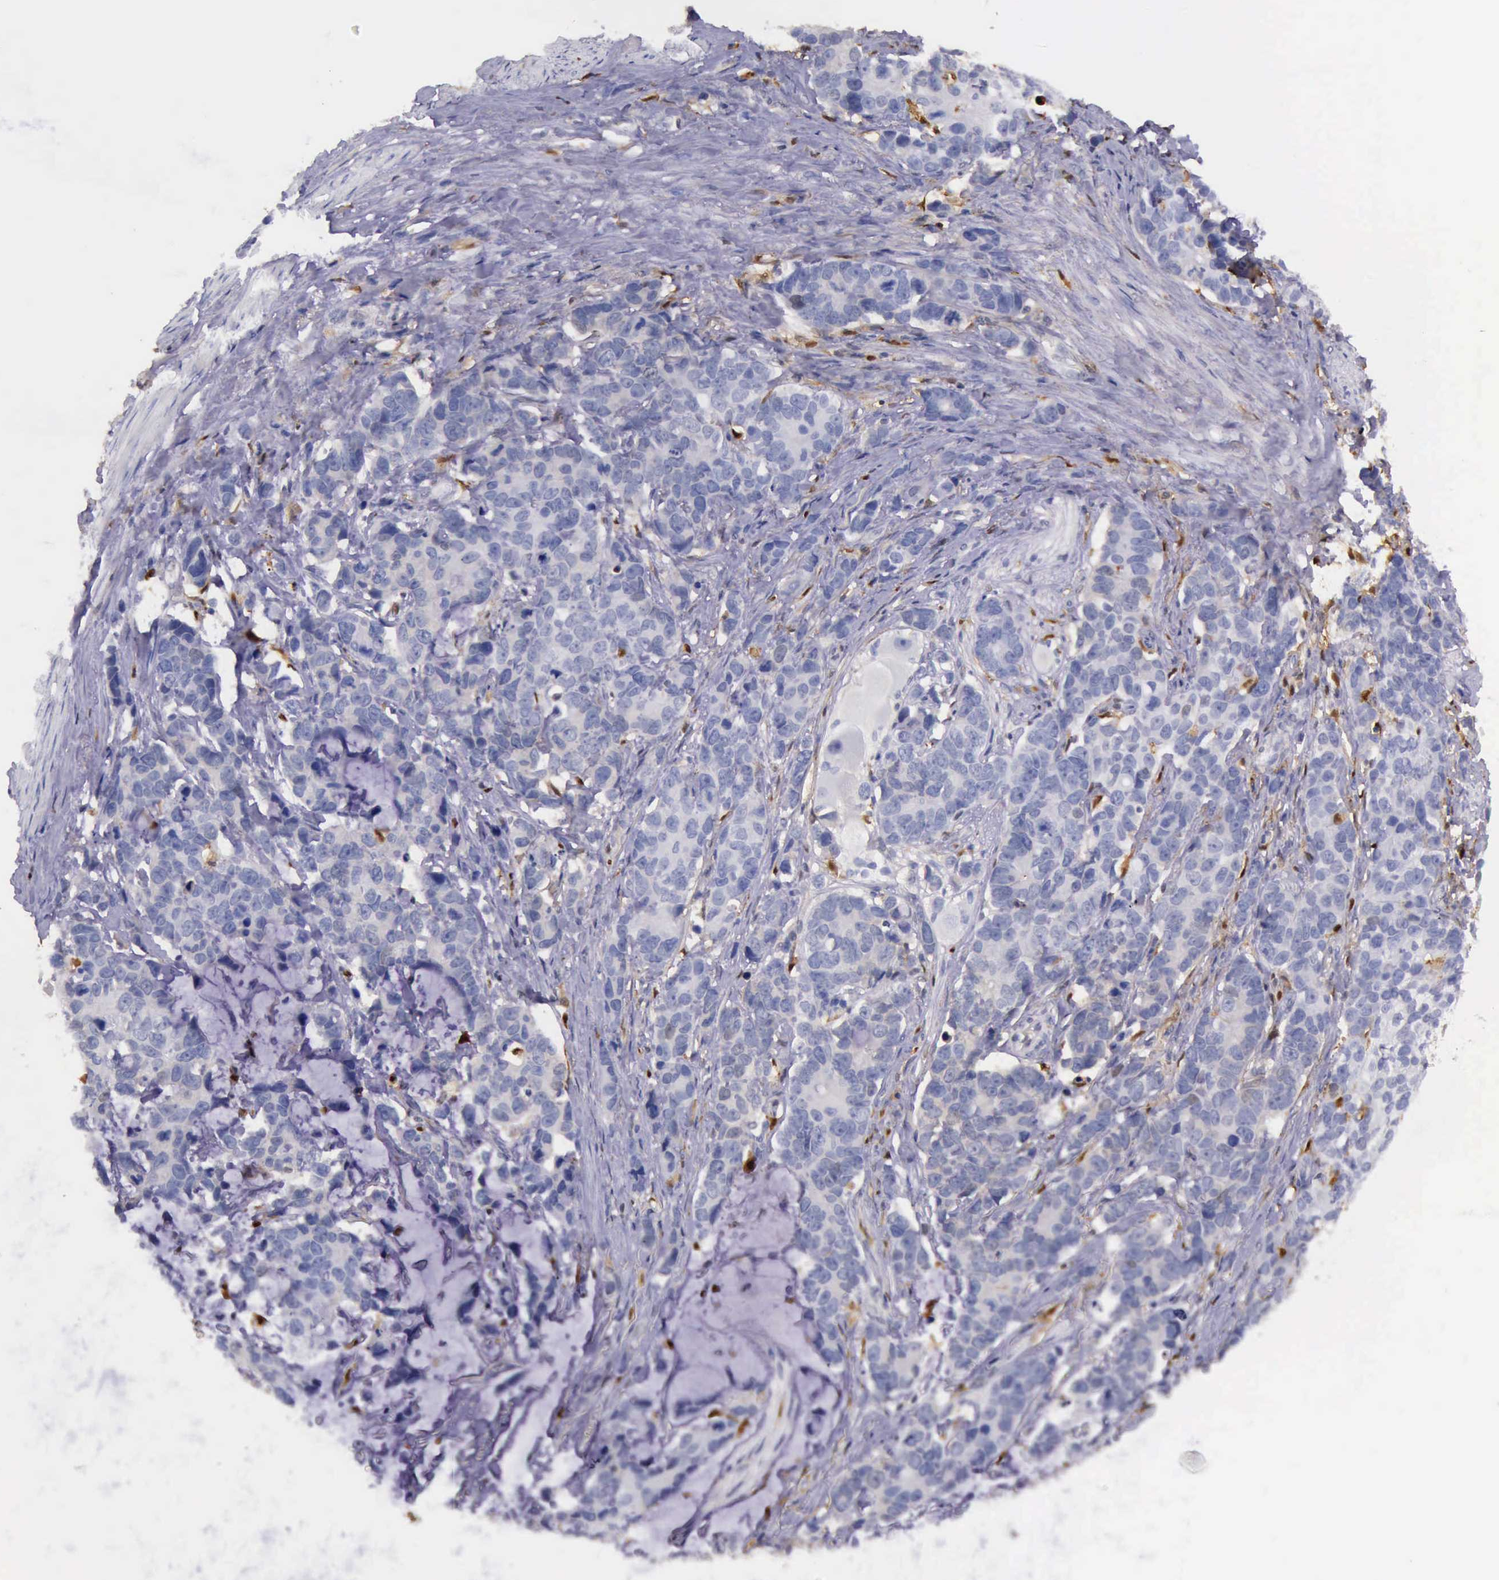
{"staining": {"intensity": "negative", "quantity": "none", "location": "none"}, "tissue": "stomach cancer", "cell_type": "Tumor cells", "image_type": "cancer", "snomed": [{"axis": "morphology", "description": "Adenocarcinoma, NOS"}, {"axis": "topography", "description": "Stomach, upper"}], "caption": "Adenocarcinoma (stomach) stained for a protein using immunohistochemistry (IHC) shows no staining tumor cells.", "gene": "TYMP", "patient": {"sex": "male", "age": 71}}